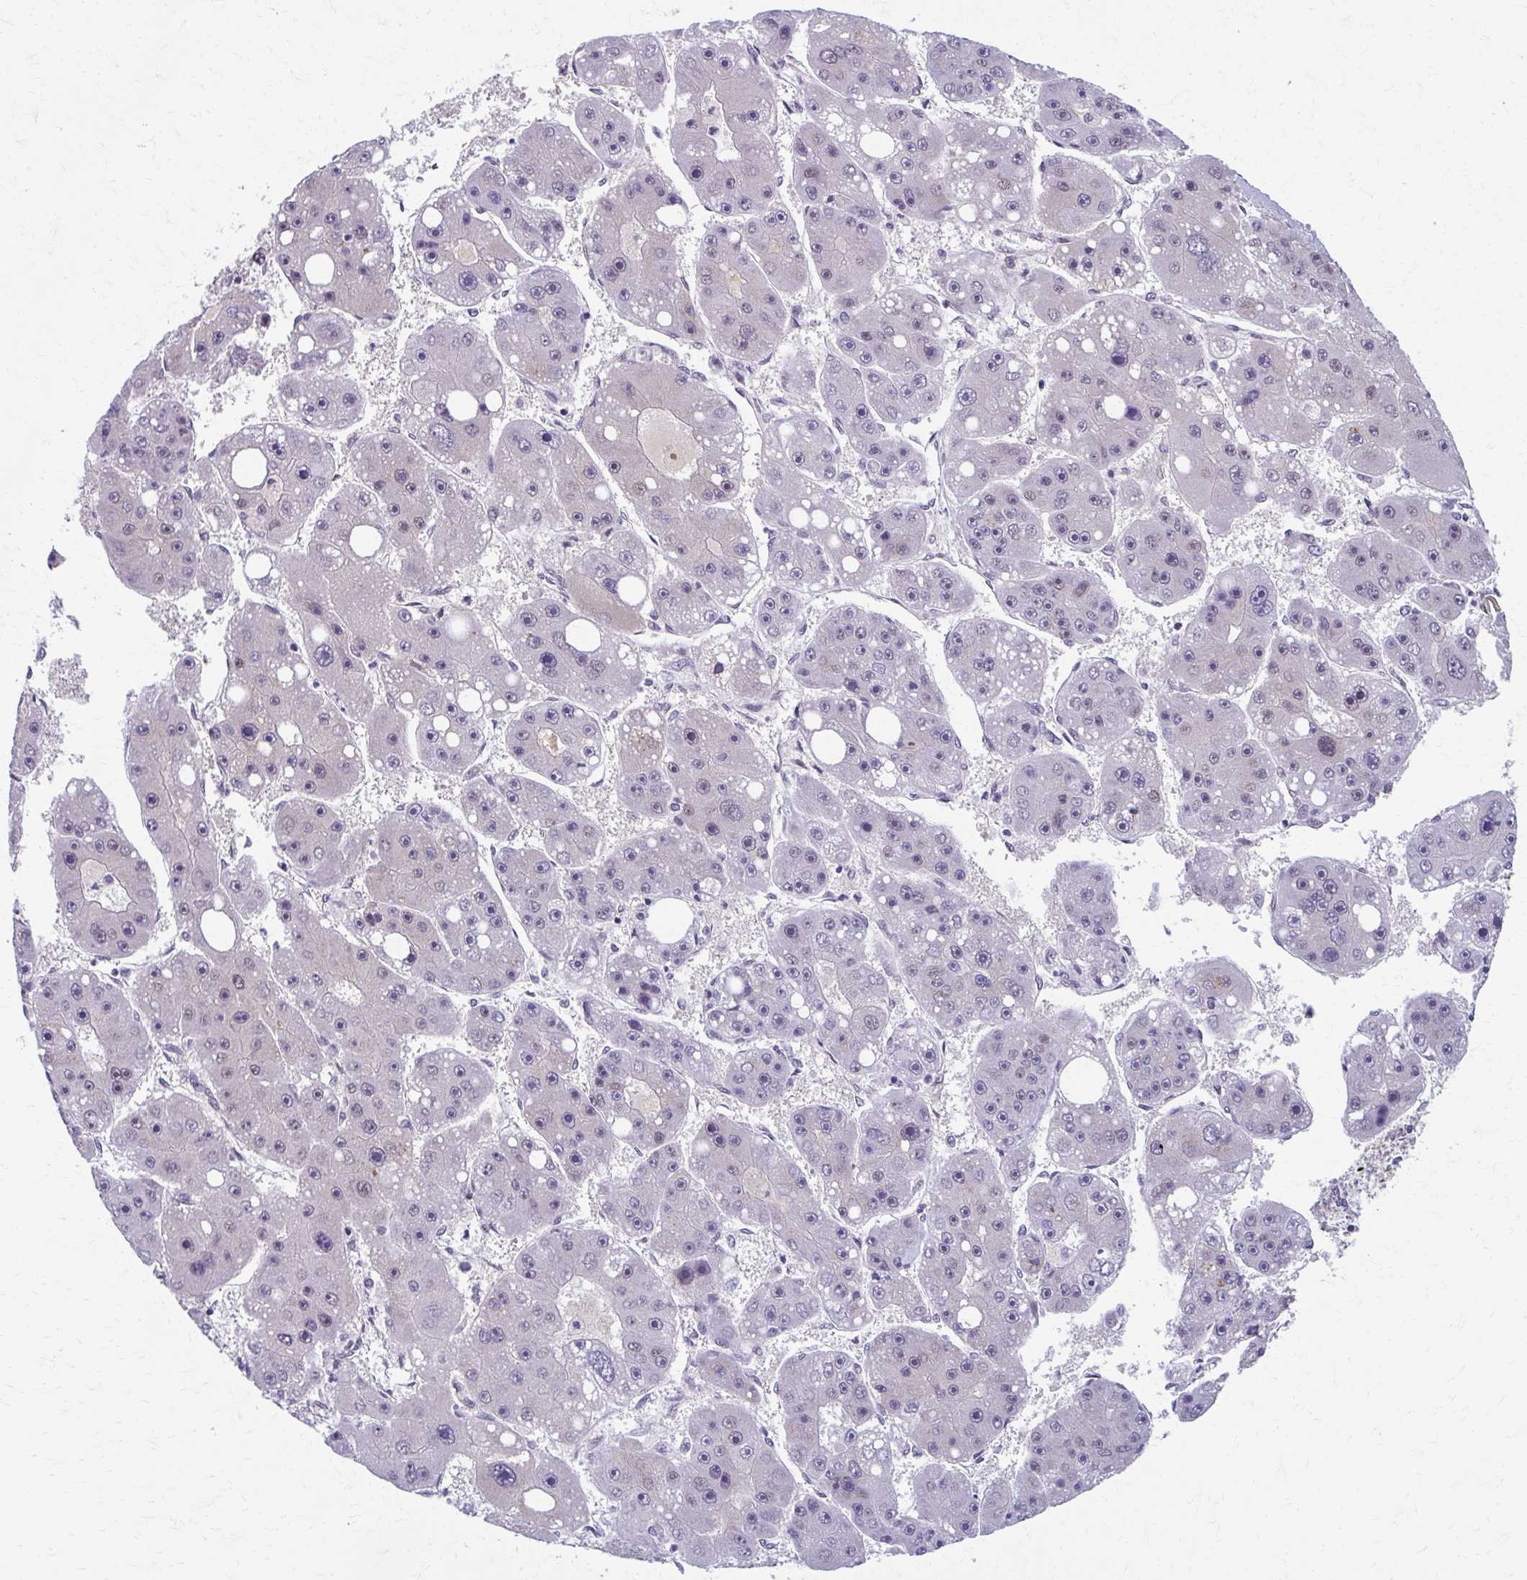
{"staining": {"intensity": "weak", "quantity": "<25%", "location": "nuclear"}, "tissue": "liver cancer", "cell_type": "Tumor cells", "image_type": "cancer", "snomed": [{"axis": "morphology", "description": "Carcinoma, Hepatocellular, NOS"}, {"axis": "topography", "description": "Liver"}], "caption": "This is an IHC image of liver cancer (hepatocellular carcinoma). There is no staining in tumor cells.", "gene": "SETBP1", "patient": {"sex": "female", "age": 61}}